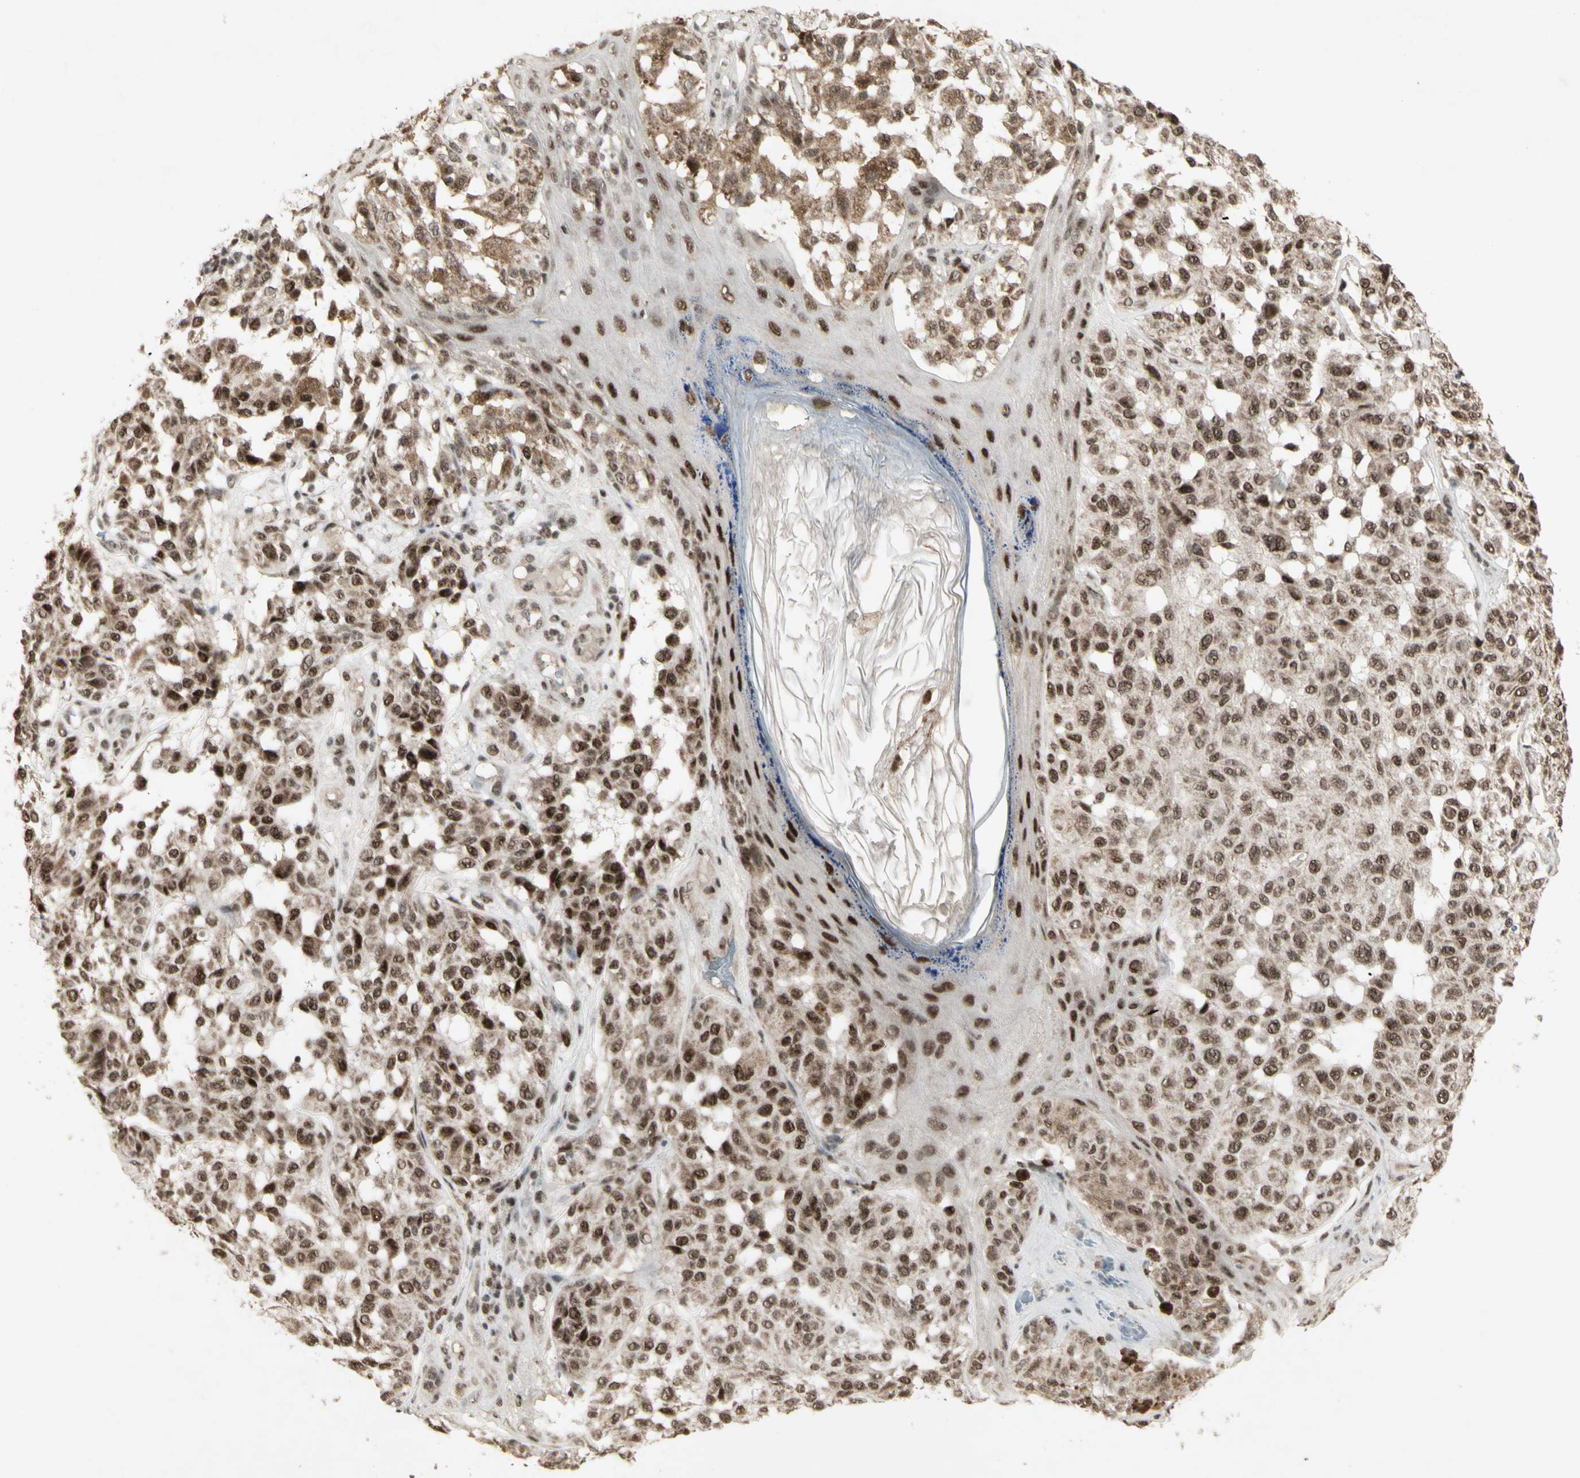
{"staining": {"intensity": "strong", "quantity": ">75%", "location": "cytoplasmic/membranous,nuclear"}, "tissue": "melanoma", "cell_type": "Tumor cells", "image_type": "cancer", "snomed": [{"axis": "morphology", "description": "Malignant melanoma, NOS"}, {"axis": "topography", "description": "Skin"}], "caption": "Immunohistochemistry (IHC) of melanoma exhibits high levels of strong cytoplasmic/membranous and nuclear positivity in approximately >75% of tumor cells. (DAB (3,3'-diaminobenzidine) = brown stain, brightfield microscopy at high magnification).", "gene": "CCNT1", "patient": {"sex": "female", "age": 46}}